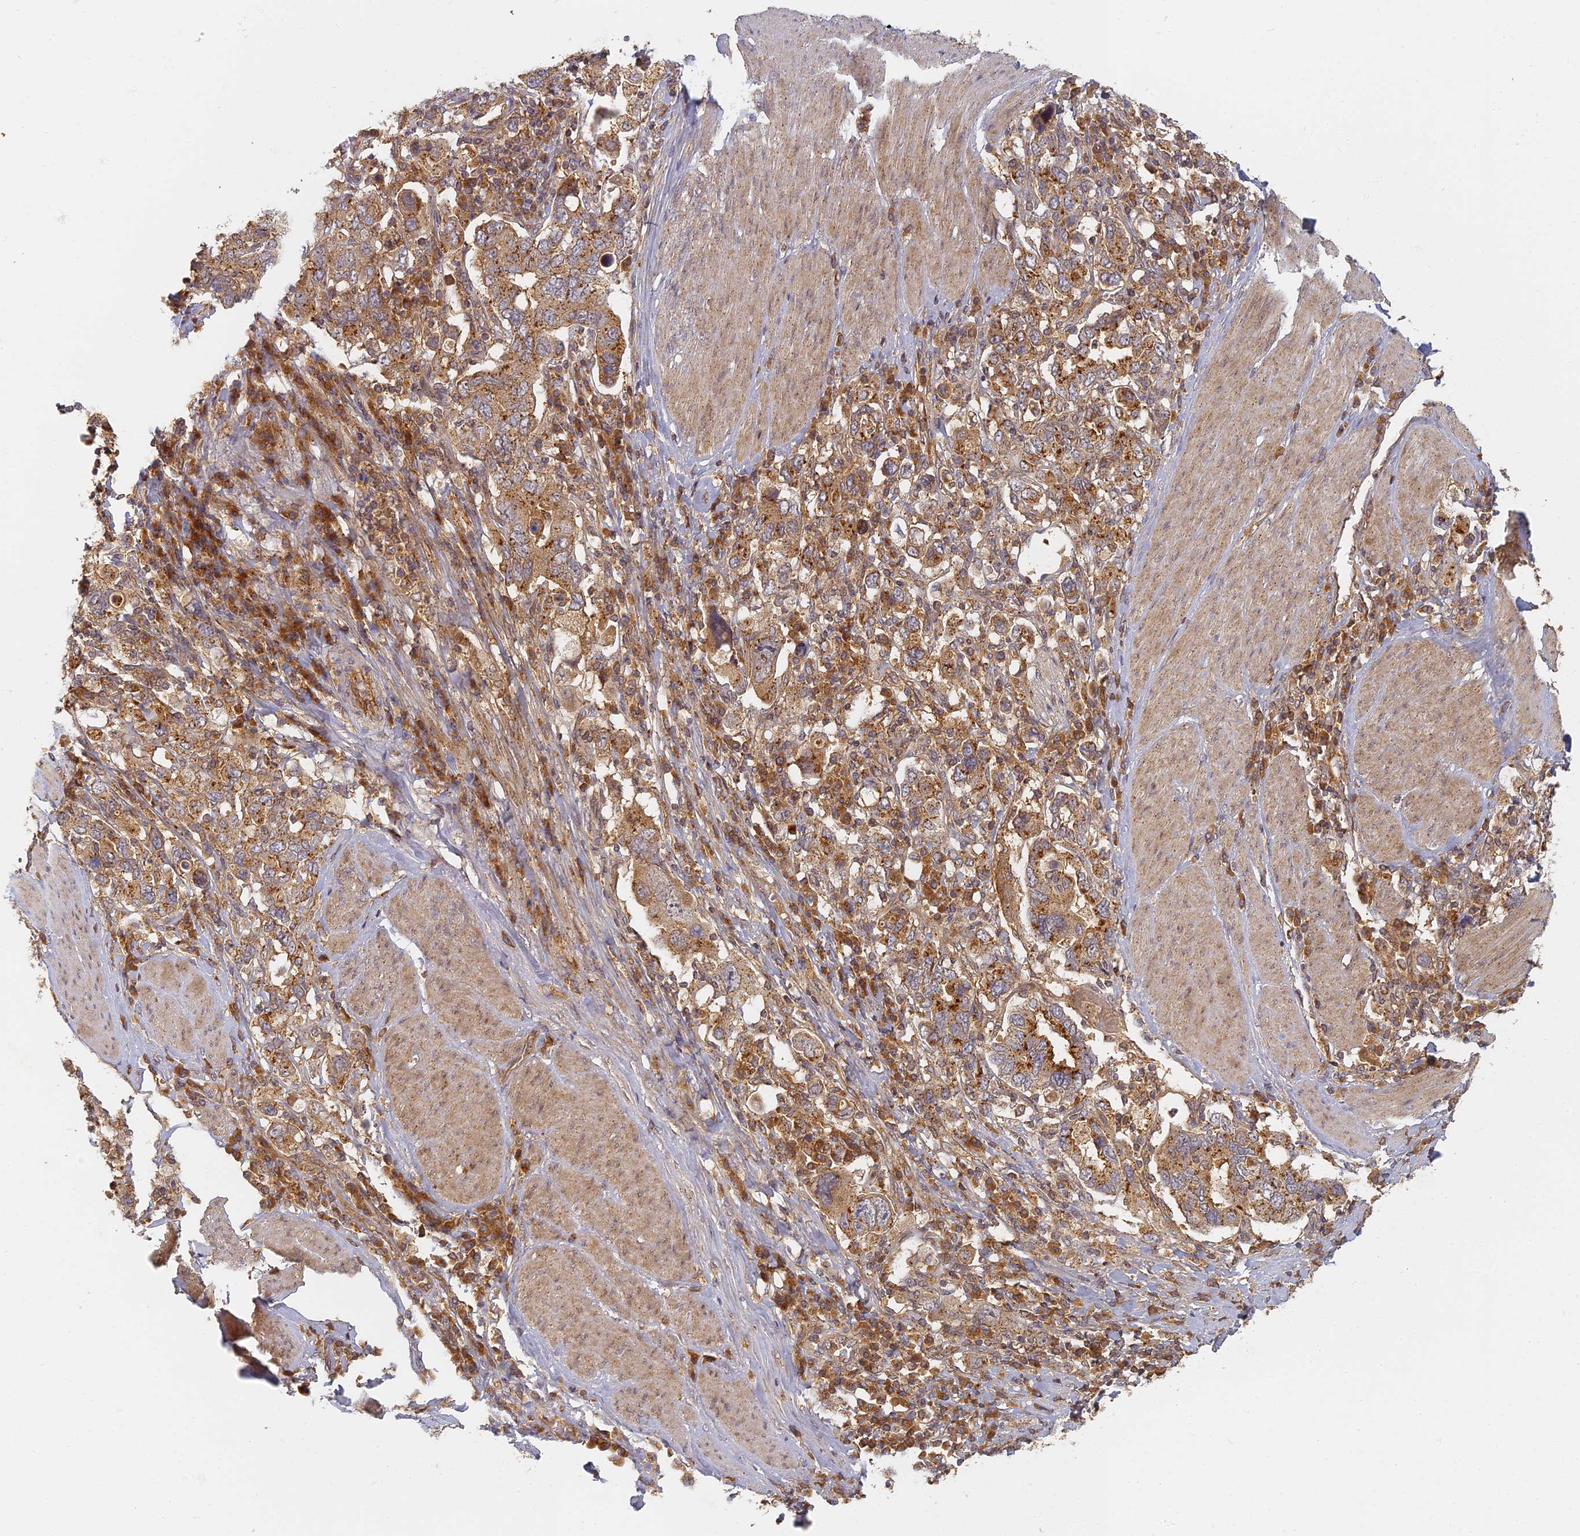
{"staining": {"intensity": "moderate", "quantity": ">75%", "location": "cytoplasmic/membranous"}, "tissue": "stomach cancer", "cell_type": "Tumor cells", "image_type": "cancer", "snomed": [{"axis": "morphology", "description": "Adenocarcinoma, NOS"}, {"axis": "topography", "description": "Stomach, upper"}], "caption": "Adenocarcinoma (stomach) was stained to show a protein in brown. There is medium levels of moderate cytoplasmic/membranous staining in approximately >75% of tumor cells.", "gene": "INO80D", "patient": {"sex": "male", "age": 62}}